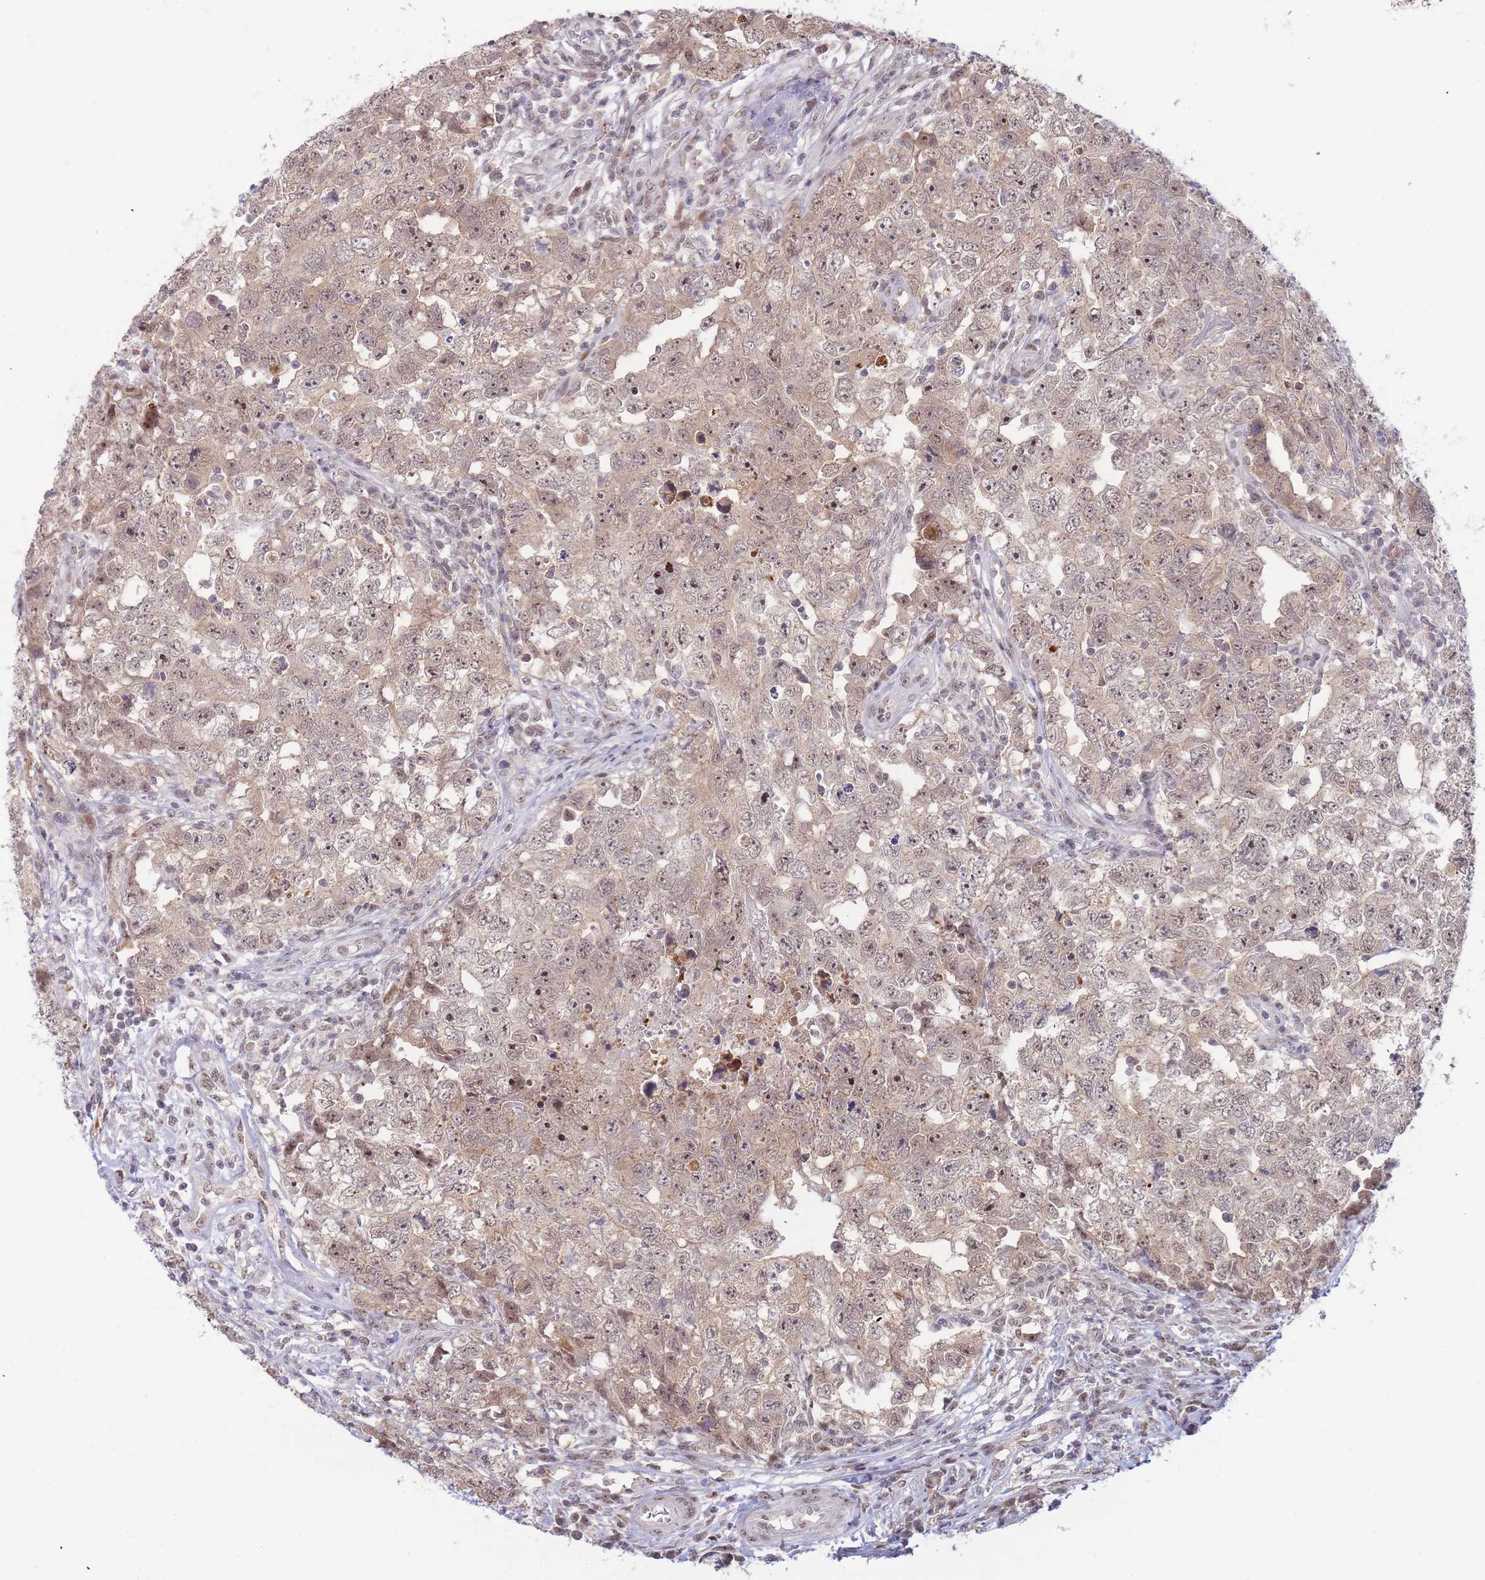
{"staining": {"intensity": "weak", "quantity": "25%-75%", "location": "cytoplasmic/membranous"}, "tissue": "testis cancer", "cell_type": "Tumor cells", "image_type": "cancer", "snomed": [{"axis": "morphology", "description": "Carcinoma, Embryonal, NOS"}, {"axis": "topography", "description": "Testis"}], "caption": "The micrograph exhibits immunohistochemical staining of testis embryonal carcinoma. There is weak cytoplasmic/membranous staining is appreciated in about 25%-75% of tumor cells.", "gene": "DEAF1", "patient": {"sex": "male", "age": 22}}